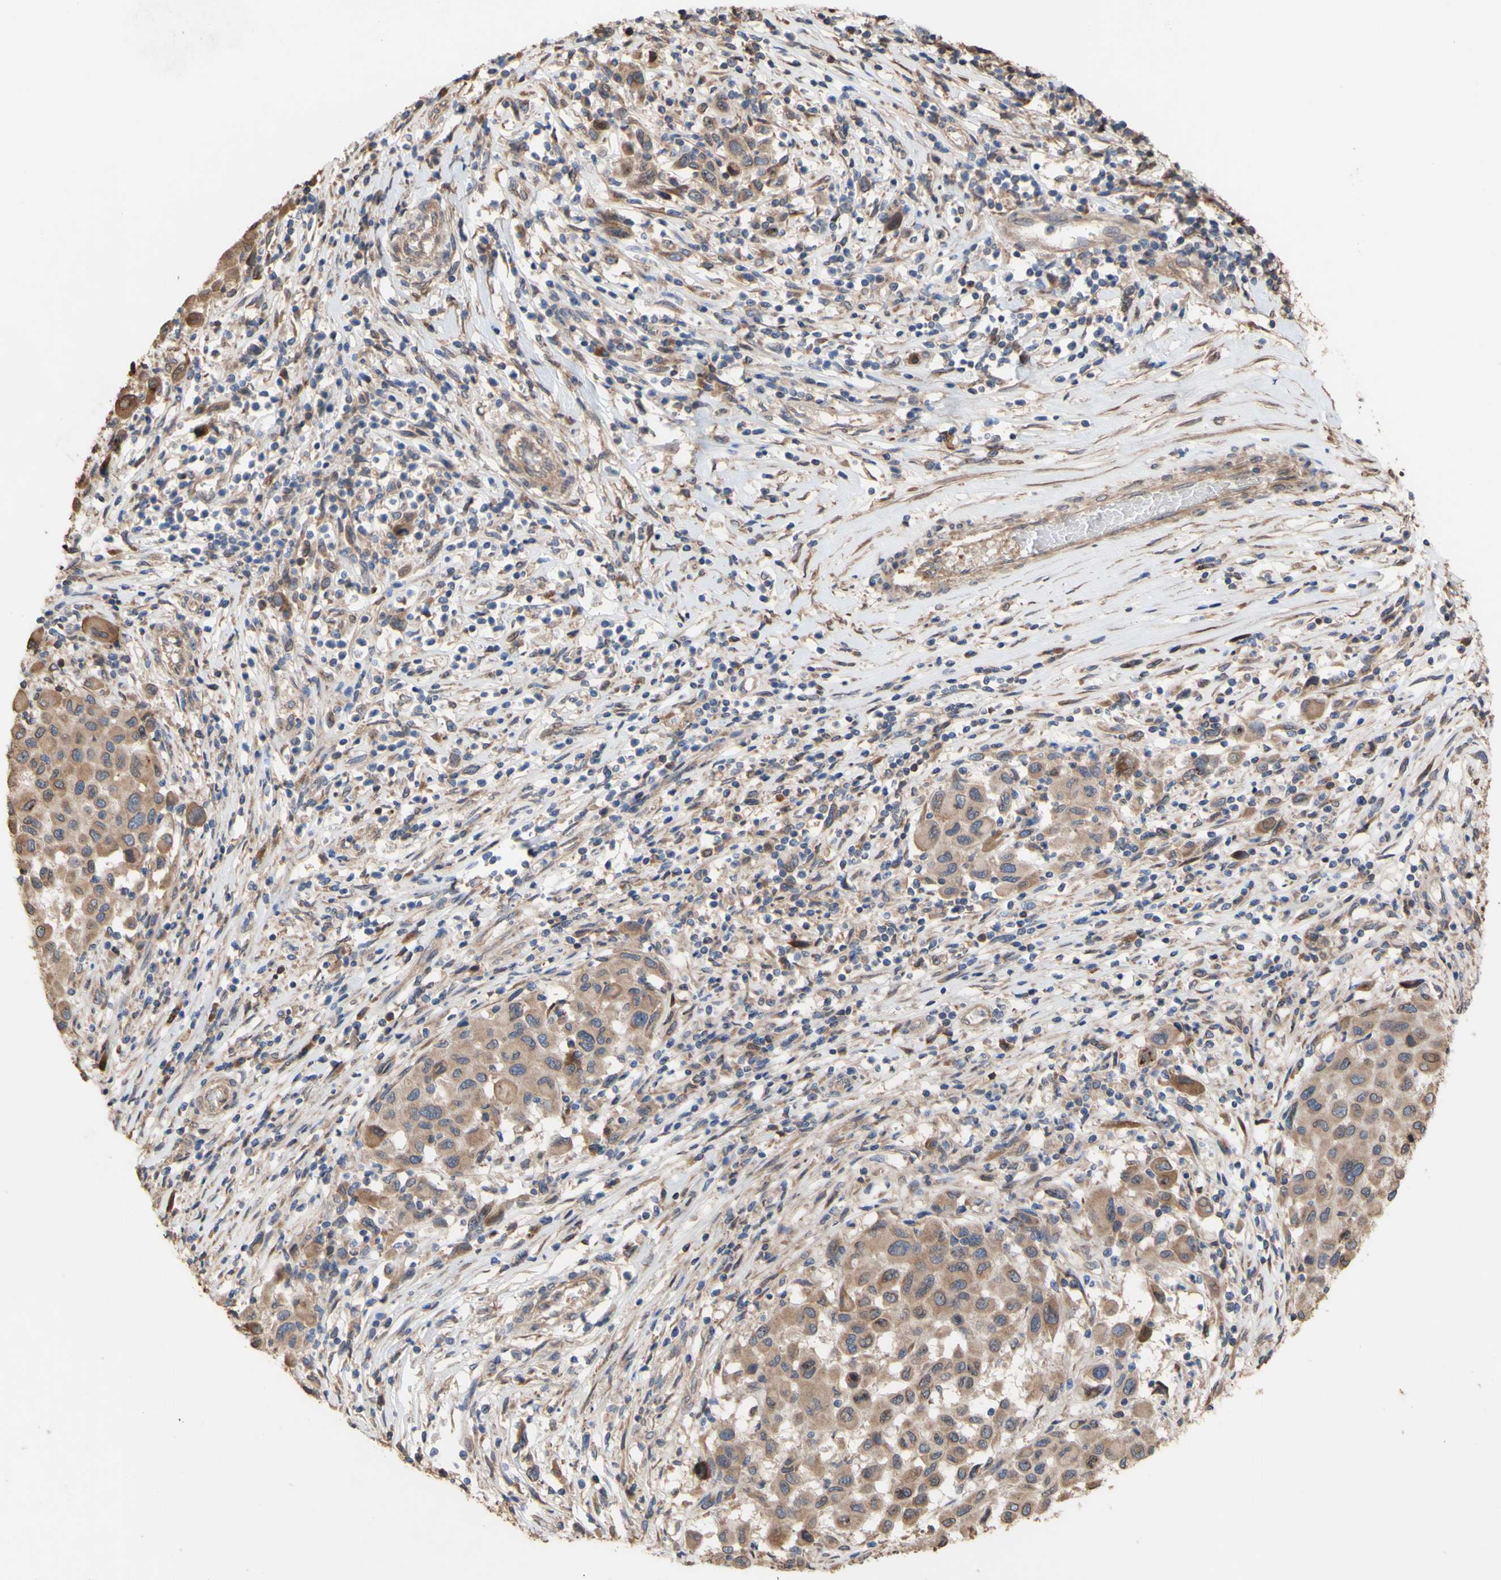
{"staining": {"intensity": "moderate", "quantity": ">75%", "location": "cytoplasmic/membranous"}, "tissue": "melanoma", "cell_type": "Tumor cells", "image_type": "cancer", "snomed": [{"axis": "morphology", "description": "Malignant melanoma, Metastatic site"}, {"axis": "topography", "description": "Lymph node"}], "caption": "Malignant melanoma (metastatic site) was stained to show a protein in brown. There is medium levels of moderate cytoplasmic/membranous positivity in approximately >75% of tumor cells.", "gene": "NECTIN3", "patient": {"sex": "male", "age": 61}}